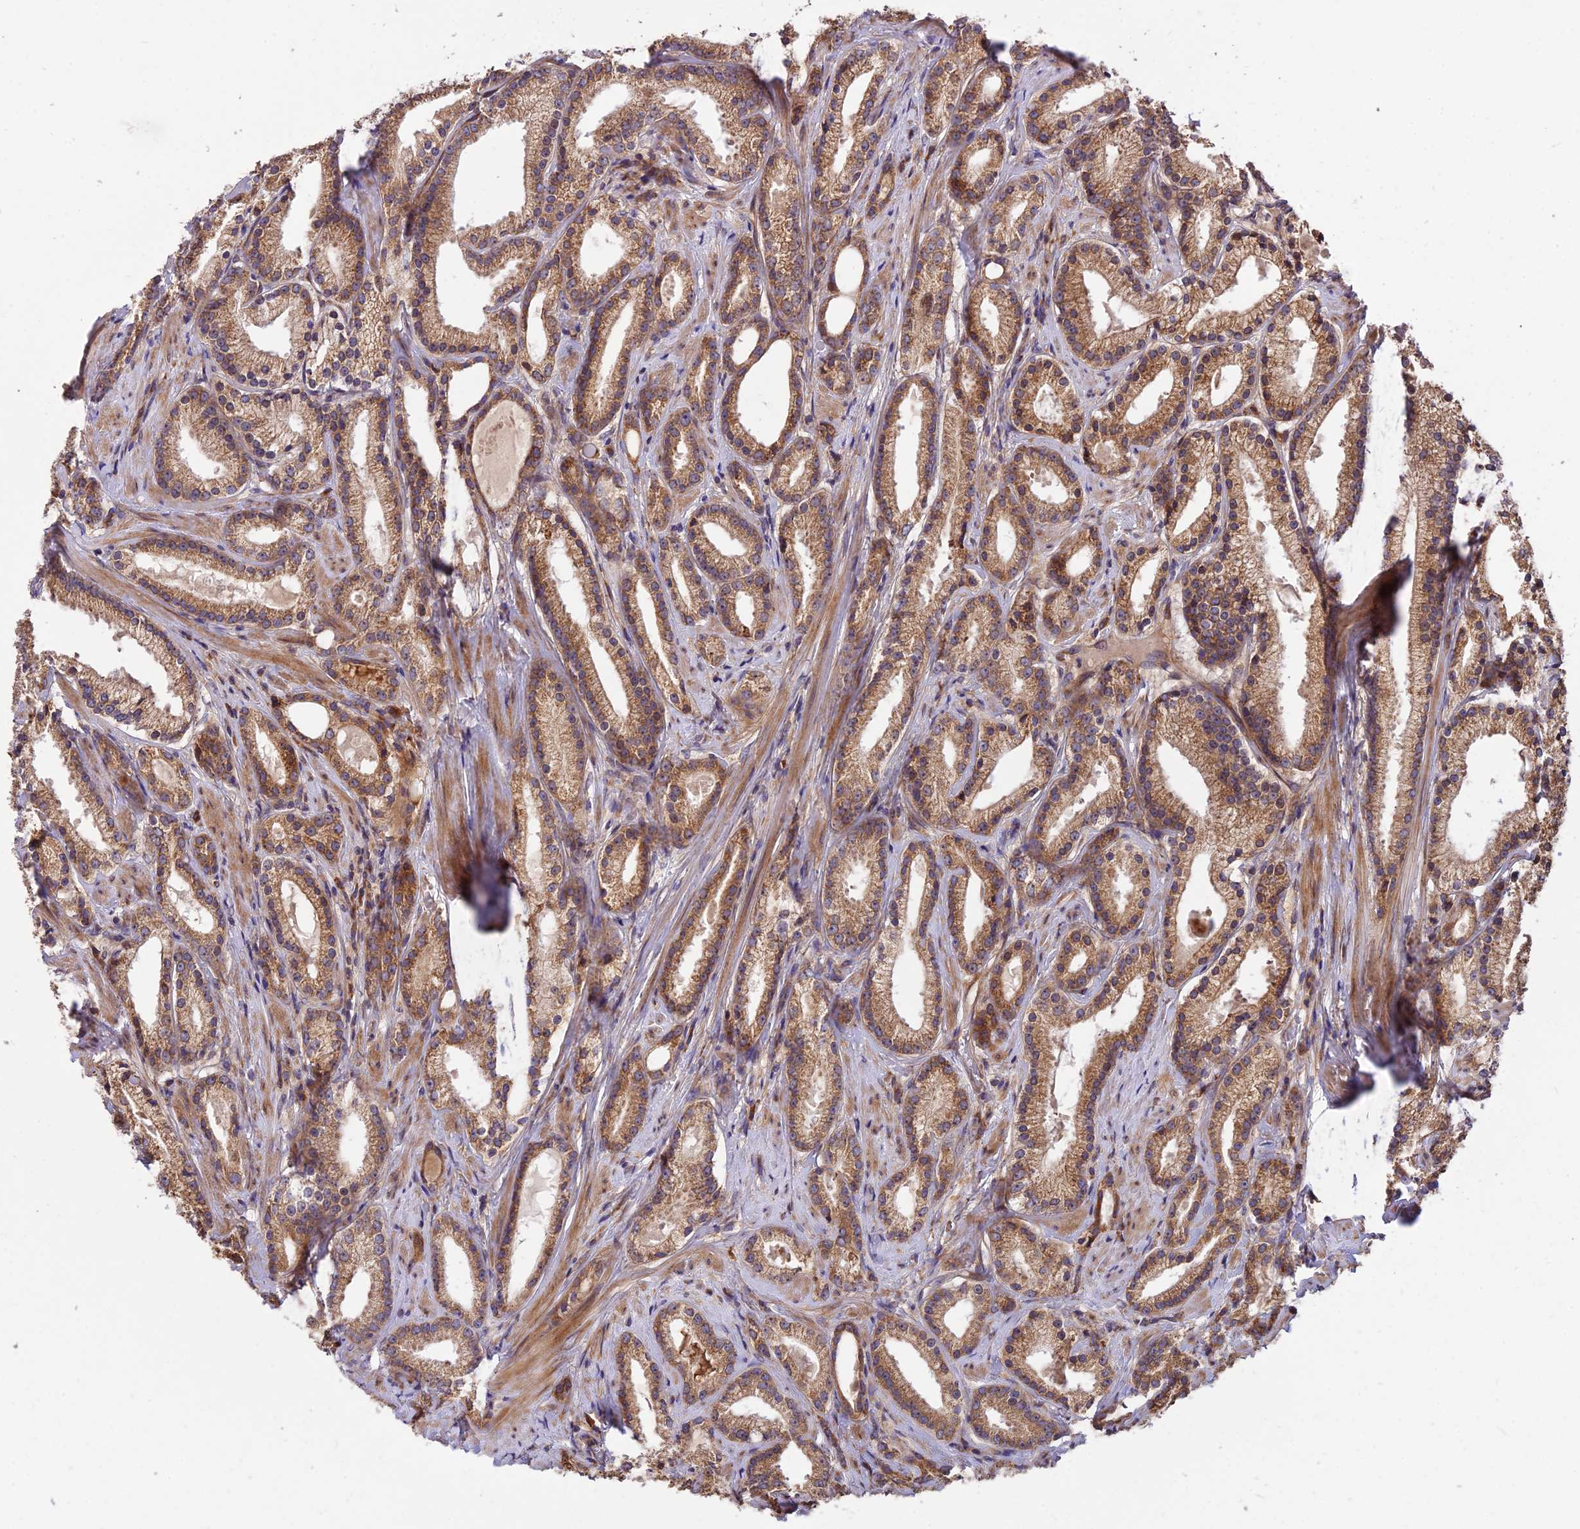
{"staining": {"intensity": "moderate", "quantity": ">75%", "location": "cytoplasmic/membranous"}, "tissue": "prostate cancer", "cell_type": "Tumor cells", "image_type": "cancer", "snomed": [{"axis": "morphology", "description": "Adenocarcinoma, Low grade"}, {"axis": "topography", "description": "Prostate"}], "caption": "Human prostate cancer stained with a brown dye displays moderate cytoplasmic/membranous positive staining in approximately >75% of tumor cells.", "gene": "ROCK1", "patient": {"sex": "male", "age": 57}}